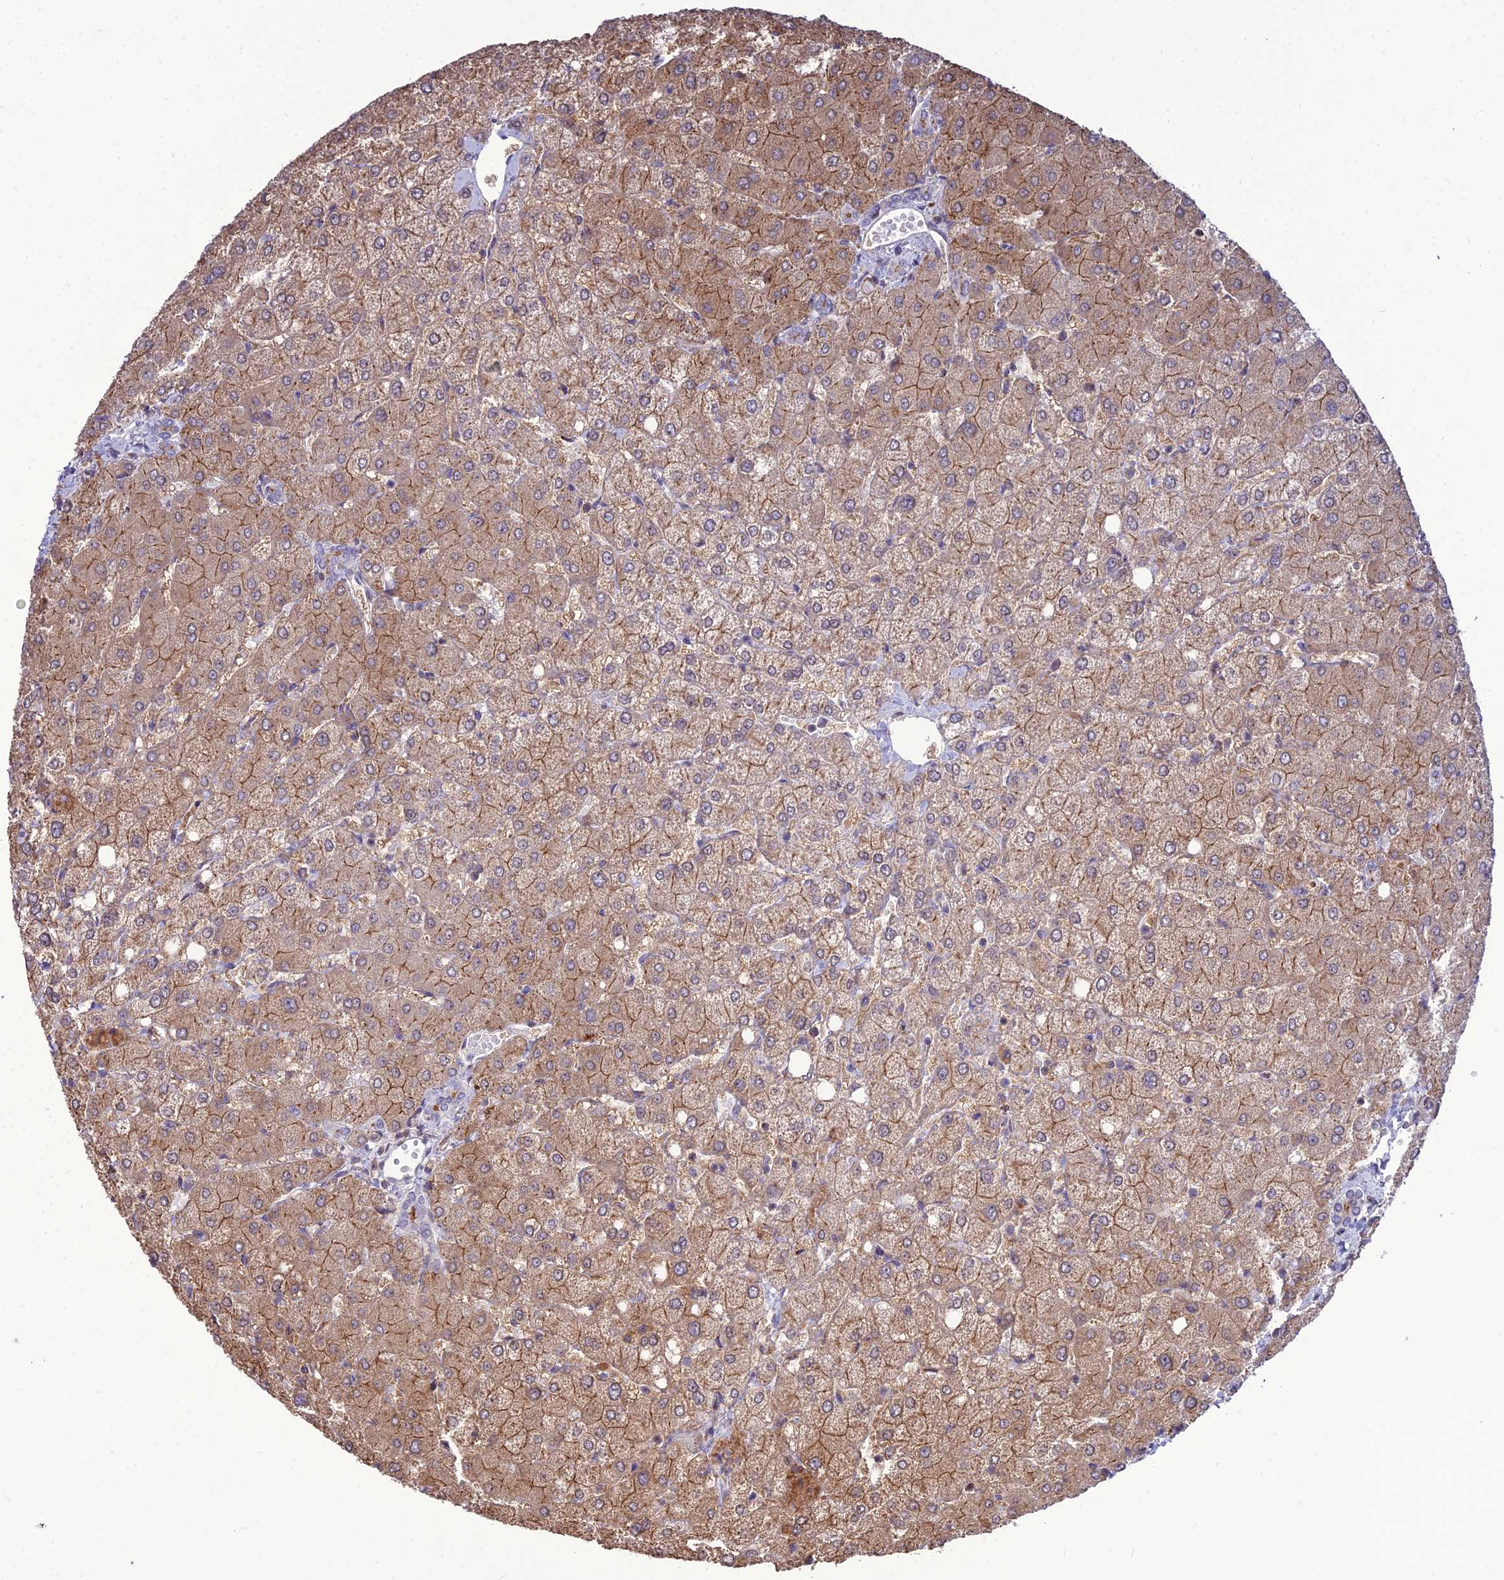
{"staining": {"intensity": "weak", "quantity": "<25%", "location": "cytoplasmic/membranous"}, "tissue": "liver", "cell_type": "Cholangiocytes", "image_type": "normal", "snomed": [{"axis": "morphology", "description": "Normal tissue, NOS"}, {"axis": "topography", "description": "Liver"}], "caption": "An immunohistochemistry (IHC) image of benign liver is shown. There is no staining in cholangiocytes of liver.", "gene": "TSPYL2", "patient": {"sex": "female", "age": 54}}